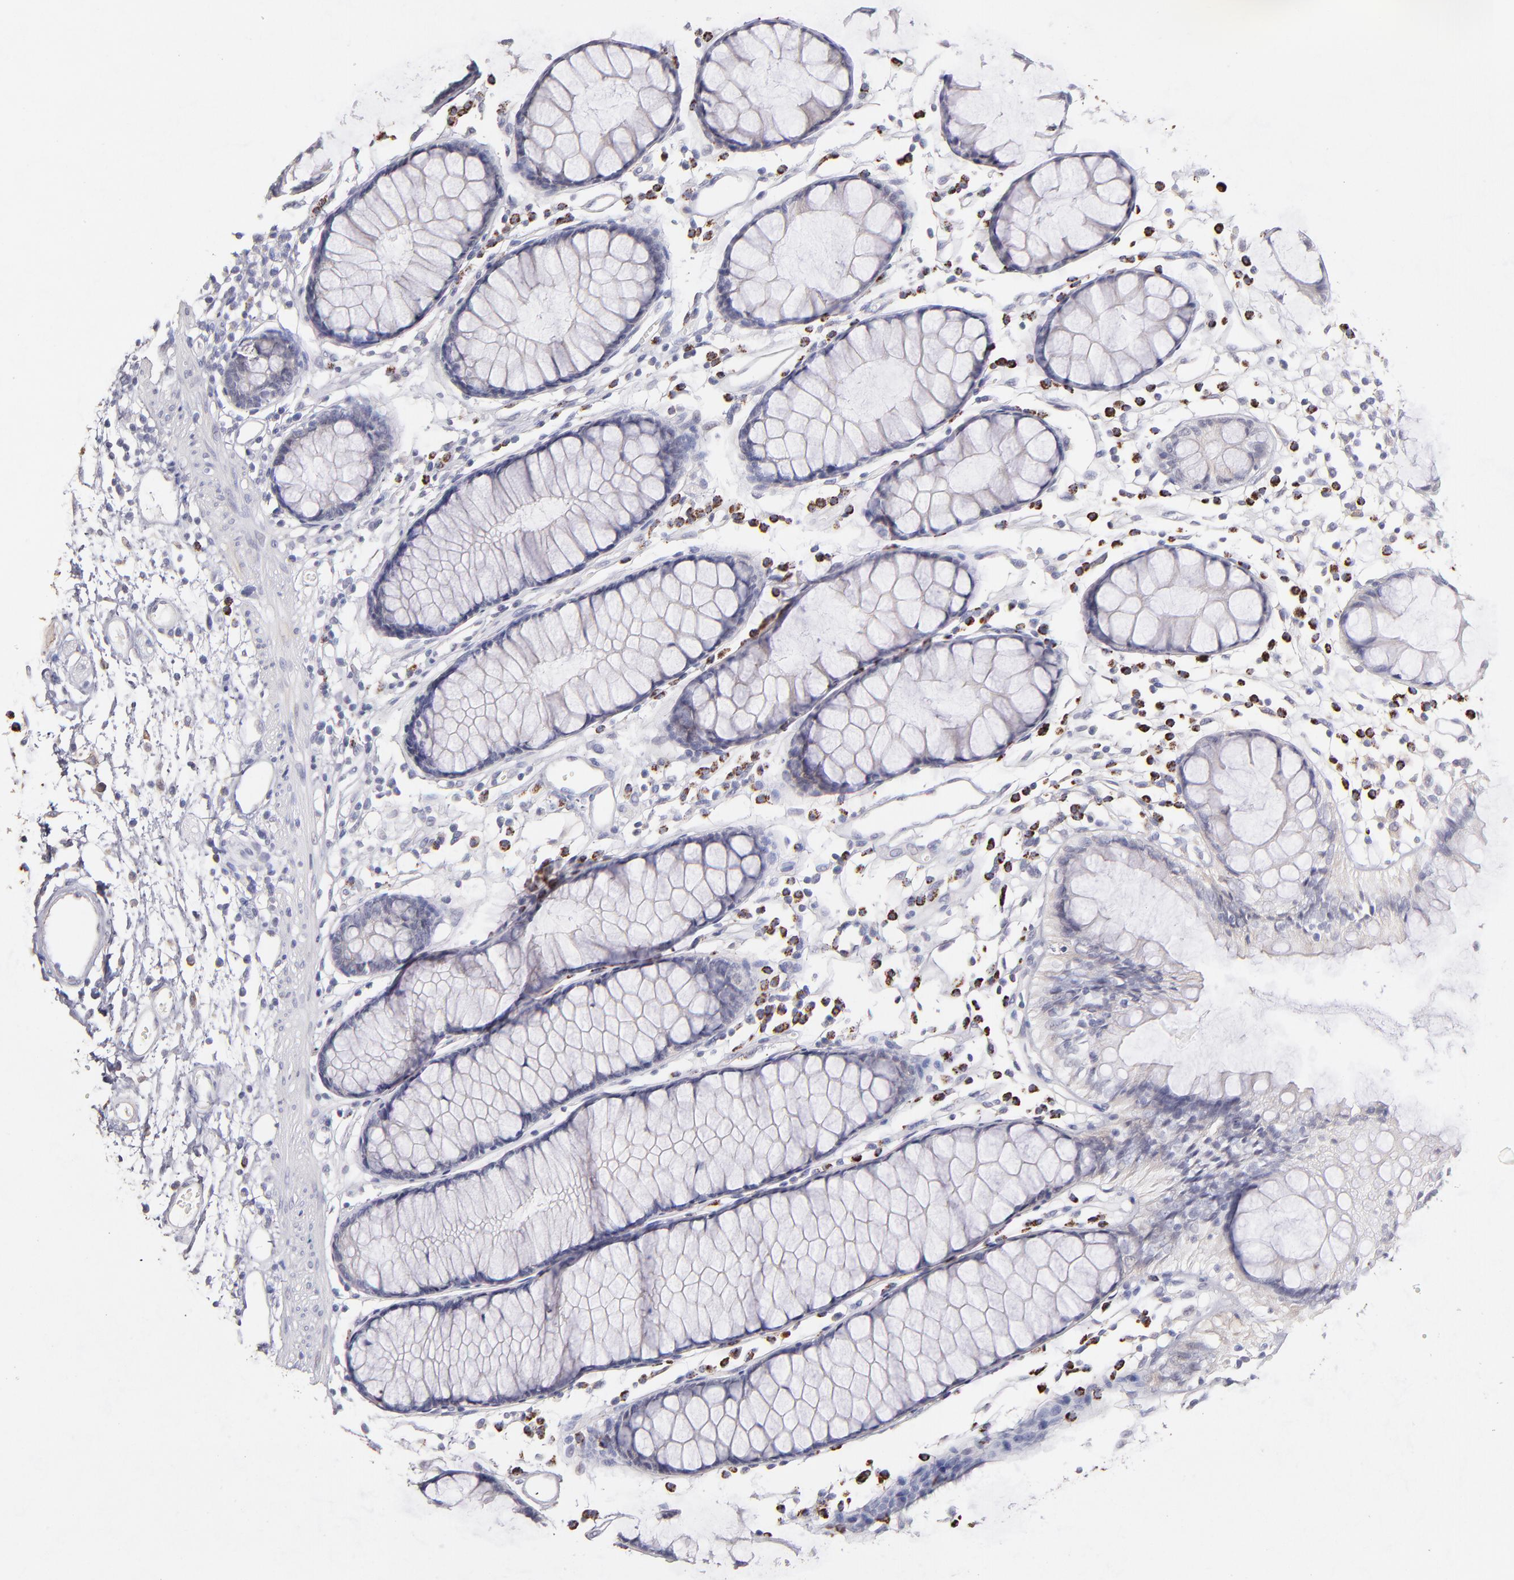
{"staining": {"intensity": "negative", "quantity": "none", "location": "none"}, "tissue": "colon", "cell_type": "Endothelial cells", "image_type": "normal", "snomed": [{"axis": "morphology", "description": "Normal tissue, NOS"}, {"axis": "topography", "description": "Colon"}], "caption": "High power microscopy micrograph of an immunohistochemistry (IHC) micrograph of normal colon, revealing no significant staining in endothelial cells.", "gene": "GLDC", "patient": {"sex": "female", "age": 78}}